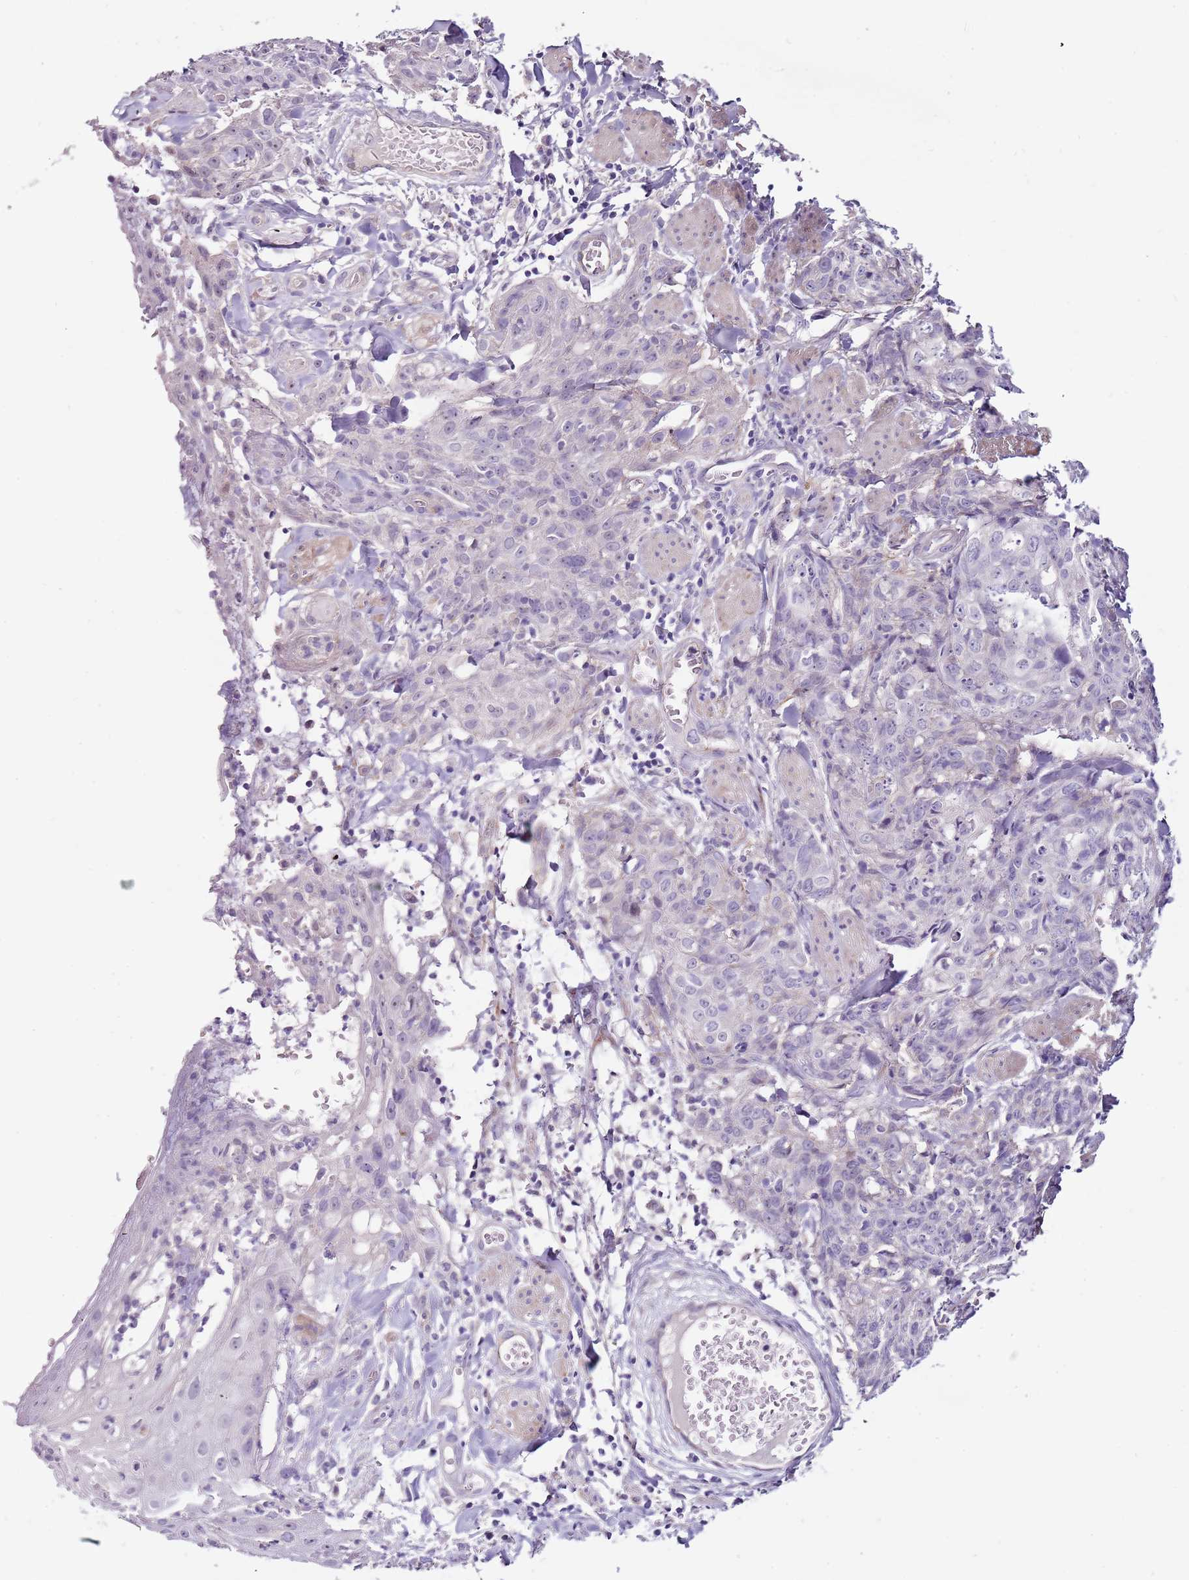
{"staining": {"intensity": "negative", "quantity": "none", "location": "none"}, "tissue": "skin cancer", "cell_type": "Tumor cells", "image_type": "cancer", "snomed": [{"axis": "morphology", "description": "Squamous cell carcinoma, NOS"}, {"axis": "topography", "description": "Skin"}, {"axis": "topography", "description": "Vulva"}], "caption": "Image shows no significant protein staining in tumor cells of skin cancer.", "gene": "NKX2-3", "patient": {"sex": "female", "age": 85}}